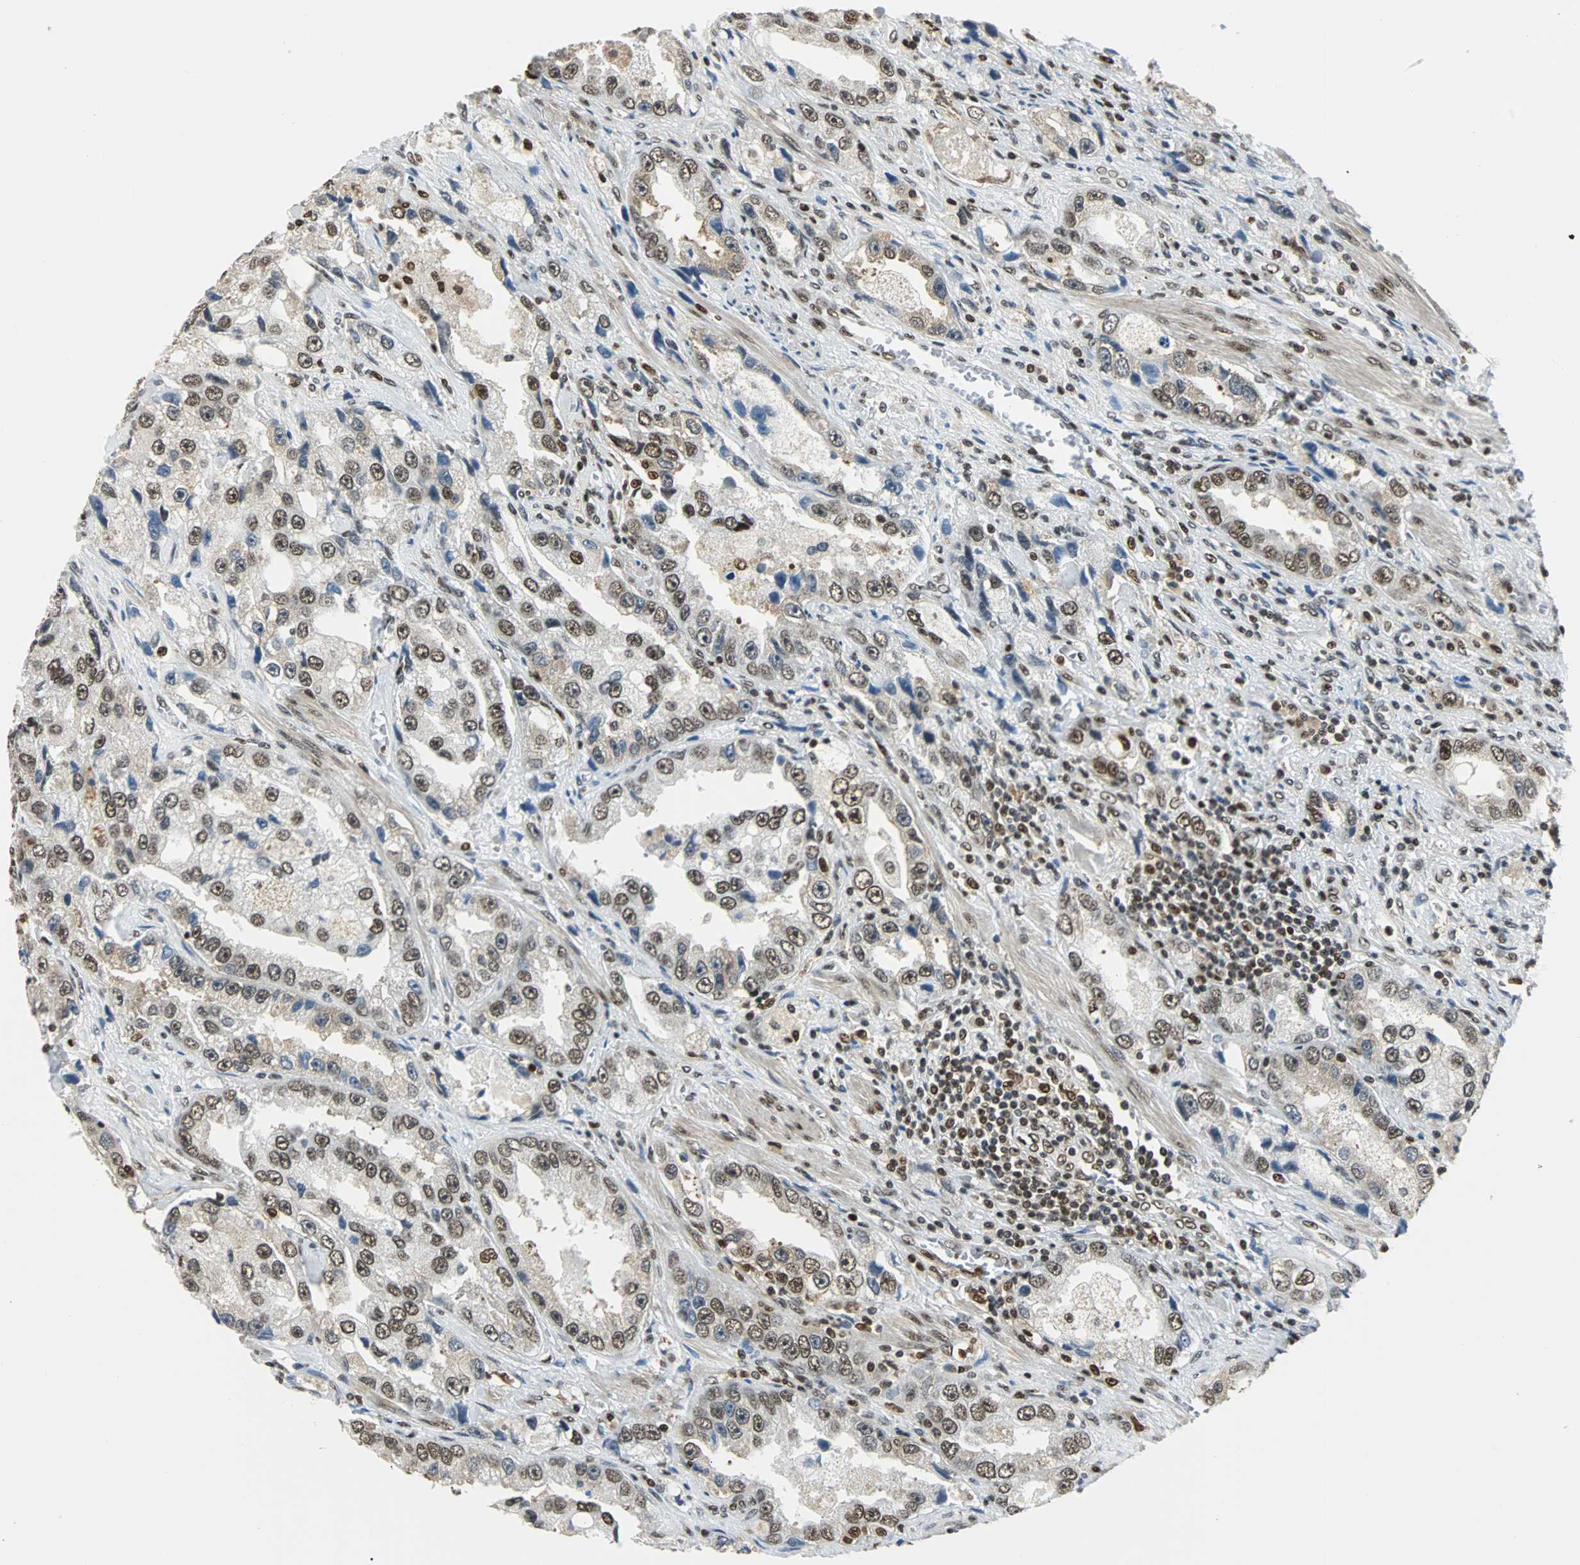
{"staining": {"intensity": "moderate", "quantity": ">75%", "location": "nuclear"}, "tissue": "prostate cancer", "cell_type": "Tumor cells", "image_type": "cancer", "snomed": [{"axis": "morphology", "description": "Adenocarcinoma, High grade"}, {"axis": "topography", "description": "Prostate"}], "caption": "A histopathology image of human prostate adenocarcinoma (high-grade) stained for a protein shows moderate nuclear brown staining in tumor cells.", "gene": "XRCC4", "patient": {"sex": "male", "age": 63}}